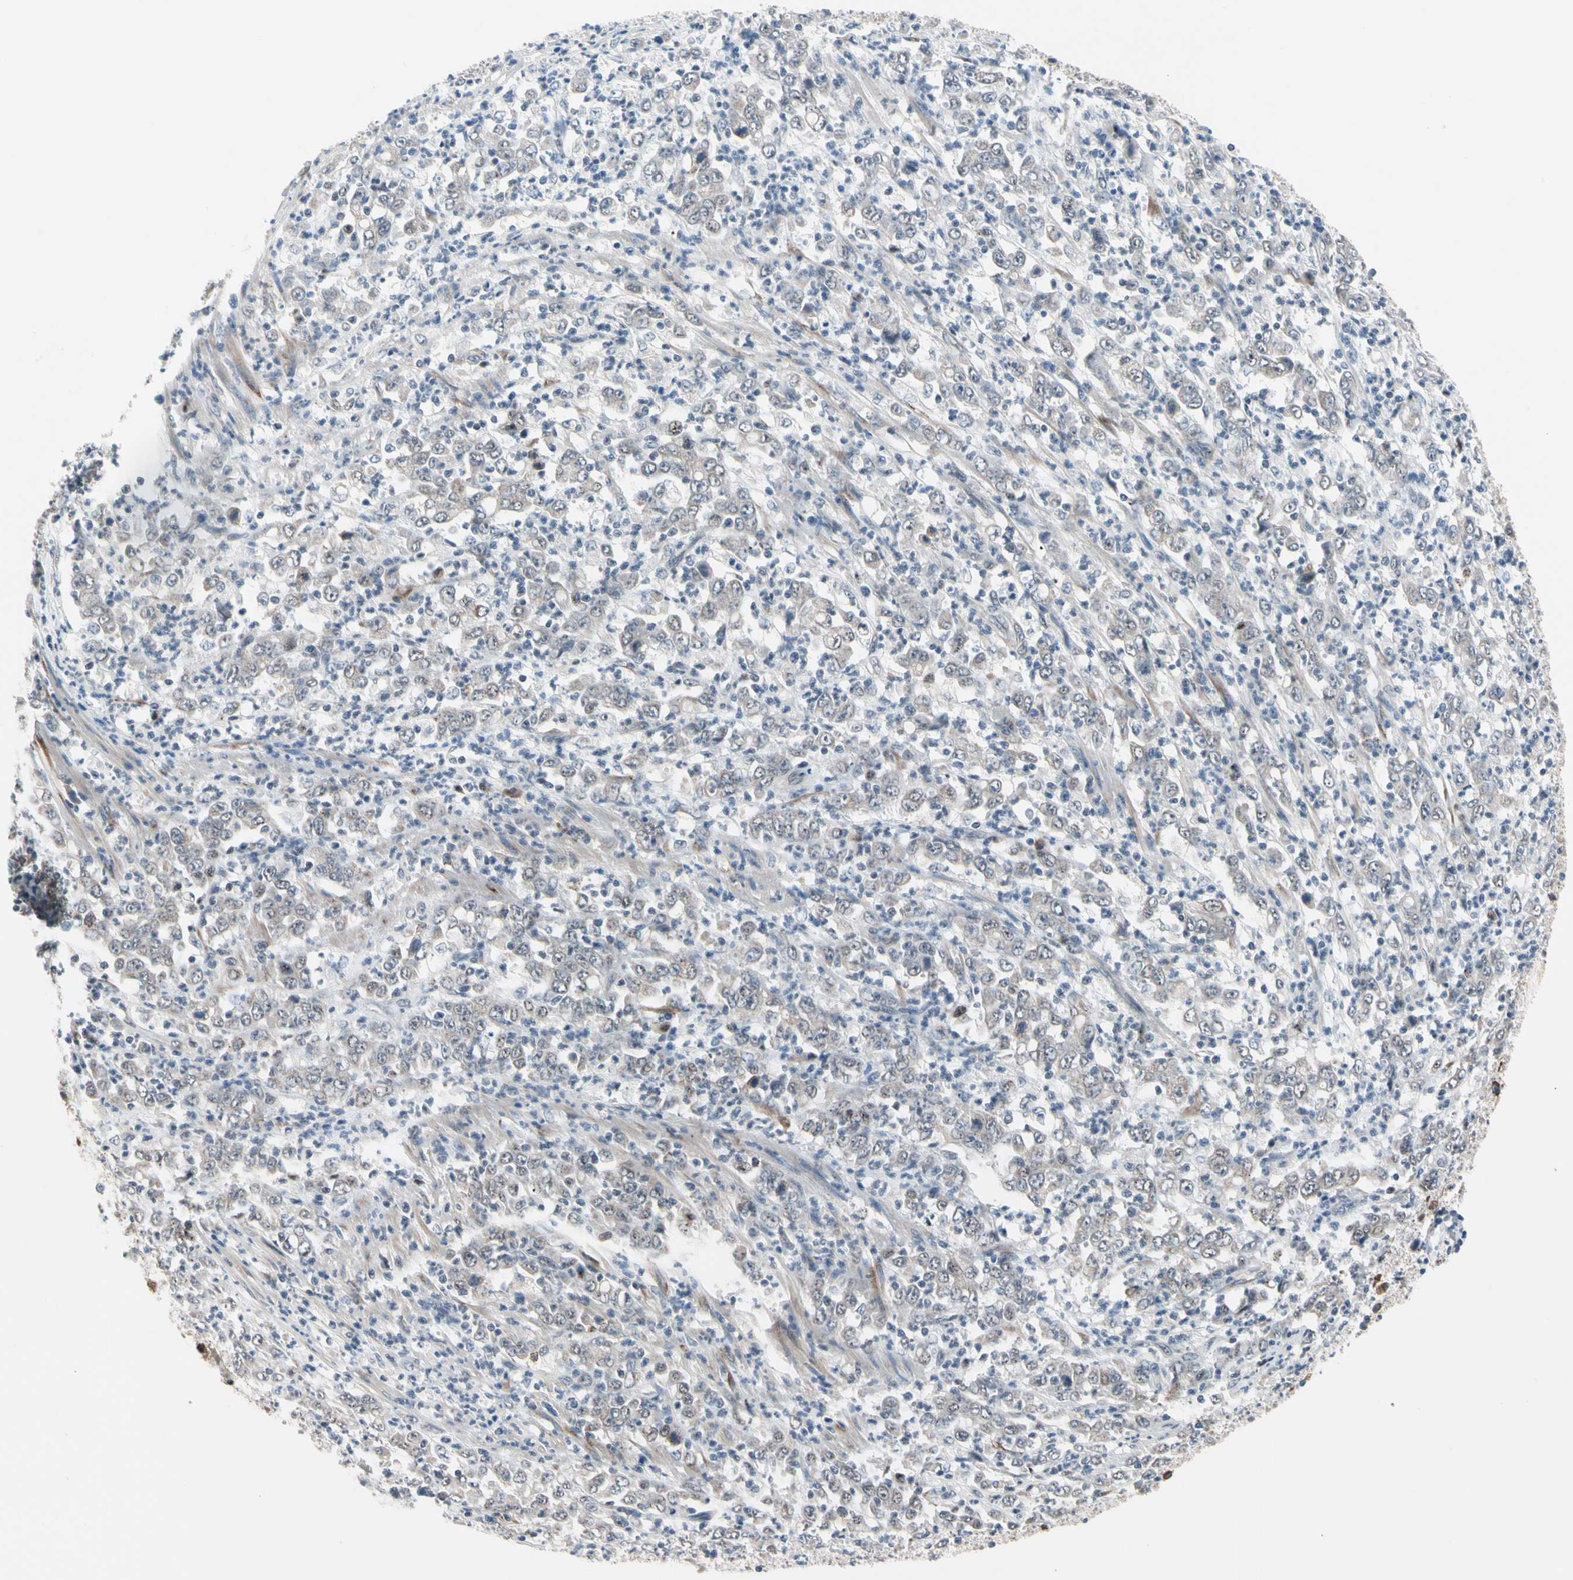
{"staining": {"intensity": "weak", "quantity": "25%-75%", "location": "cytoplasmic/membranous,nuclear"}, "tissue": "stomach cancer", "cell_type": "Tumor cells", "image_type": "cancer", "snomed": [{"axis": "morphology", "description": "Adenocarcinoma, NOS"}, {"axis": "topography", "description": "Stomach, lower"}], "caption": "High-power microscopy captured an IHC image of stomach cancer (adenocarcinoma), revealing weak cytoplasmic/membranous and nuclear positivity in about 25%-75% of tumor cells.", "gene": "MARK1", "patient": {"sex": "female", "age": 71}}